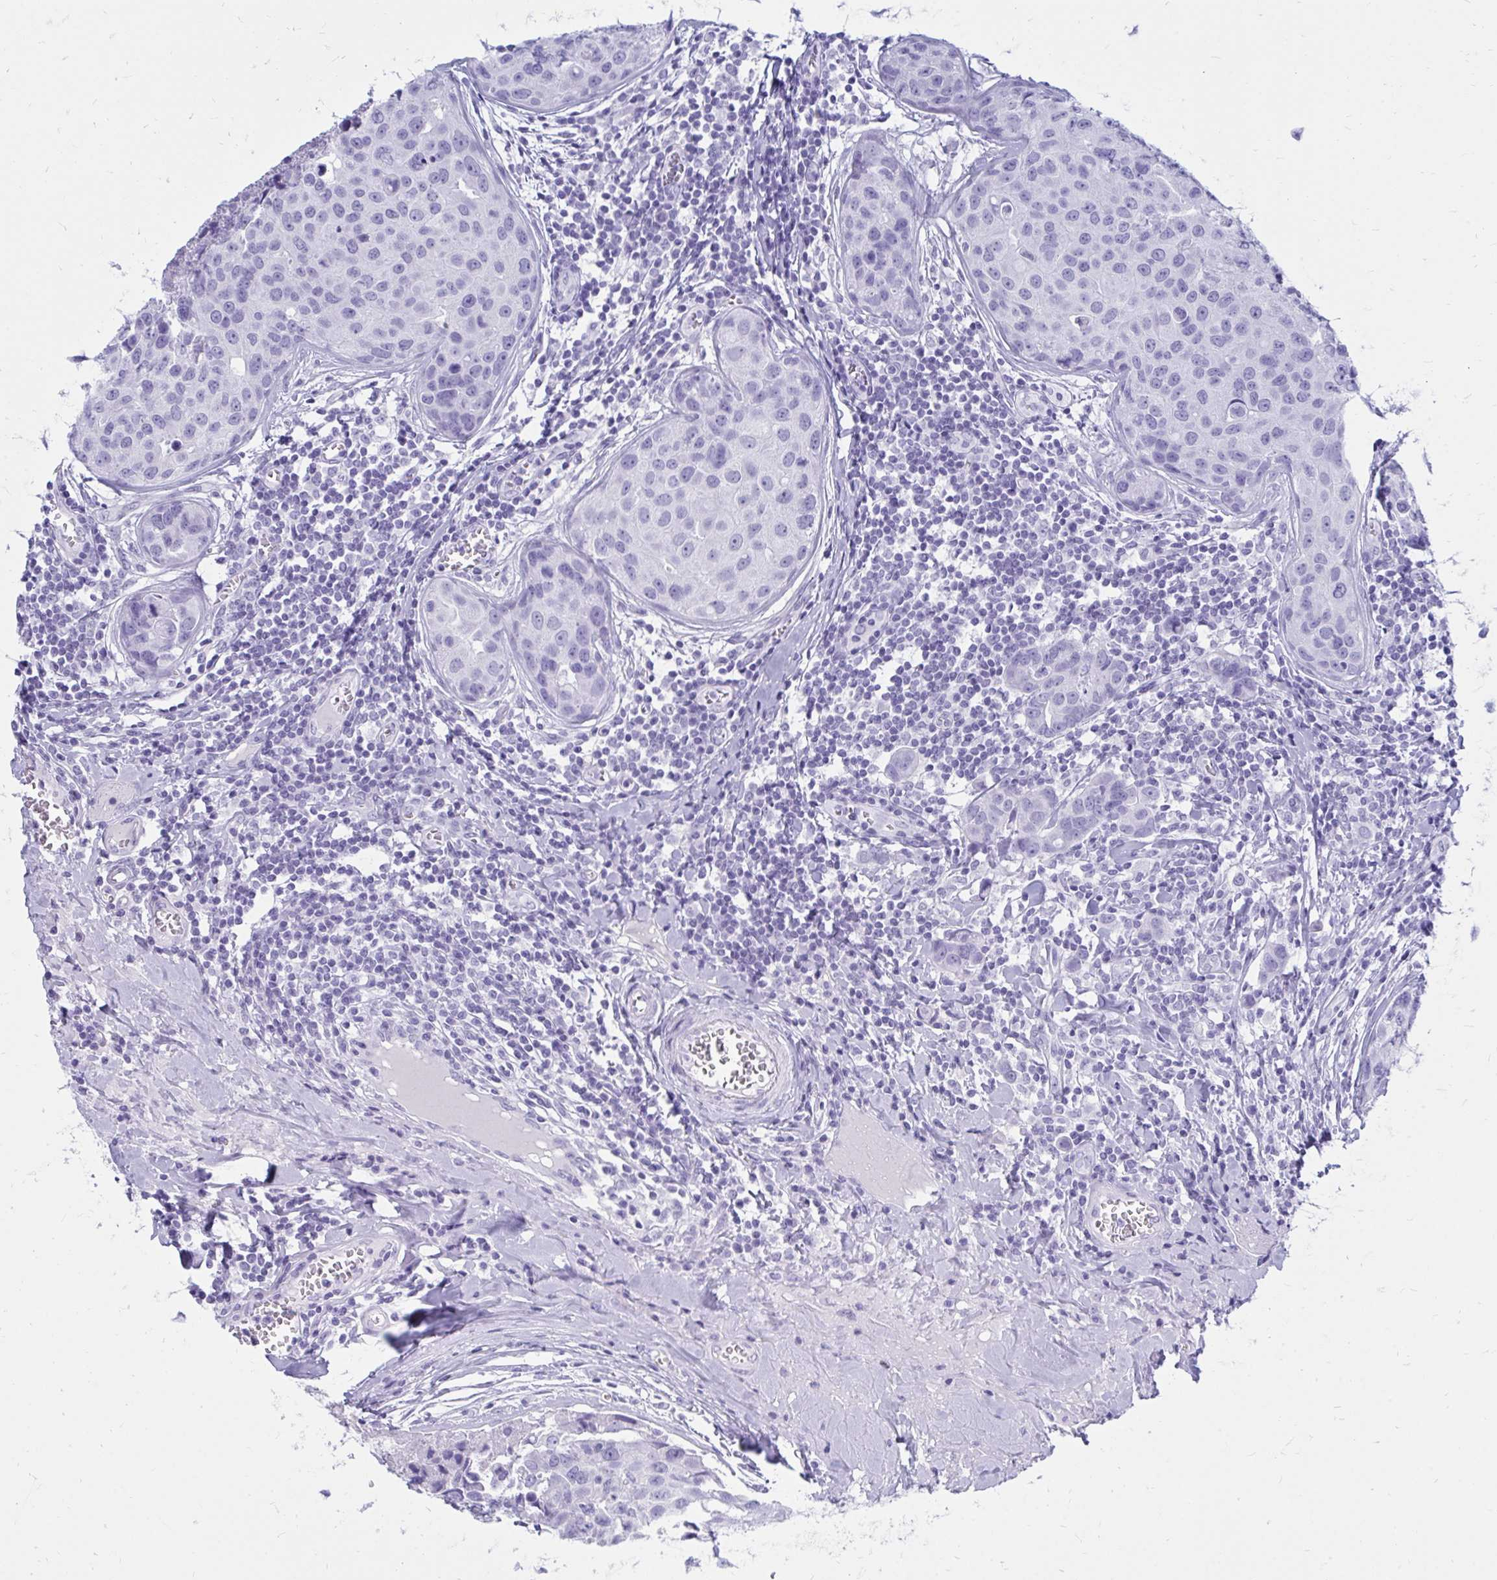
{"staining": {"intensity": "negative", "quantity": "none", "location": "none"}, "tissue": "breast cancer", "cell_type": "Tumor cells", "image_type": "cancer", "snomed": [{"axis": "morphology", "description": "Duct carcinoma"}, {"axis": "topography", "description": "Breast"}], "caption": "There is no significant positivity in tumor cells of breast cancer (invasive ductal carcinoma).", "gene": "OR10R2", "patient": {"sex": "female", "age": 24}}